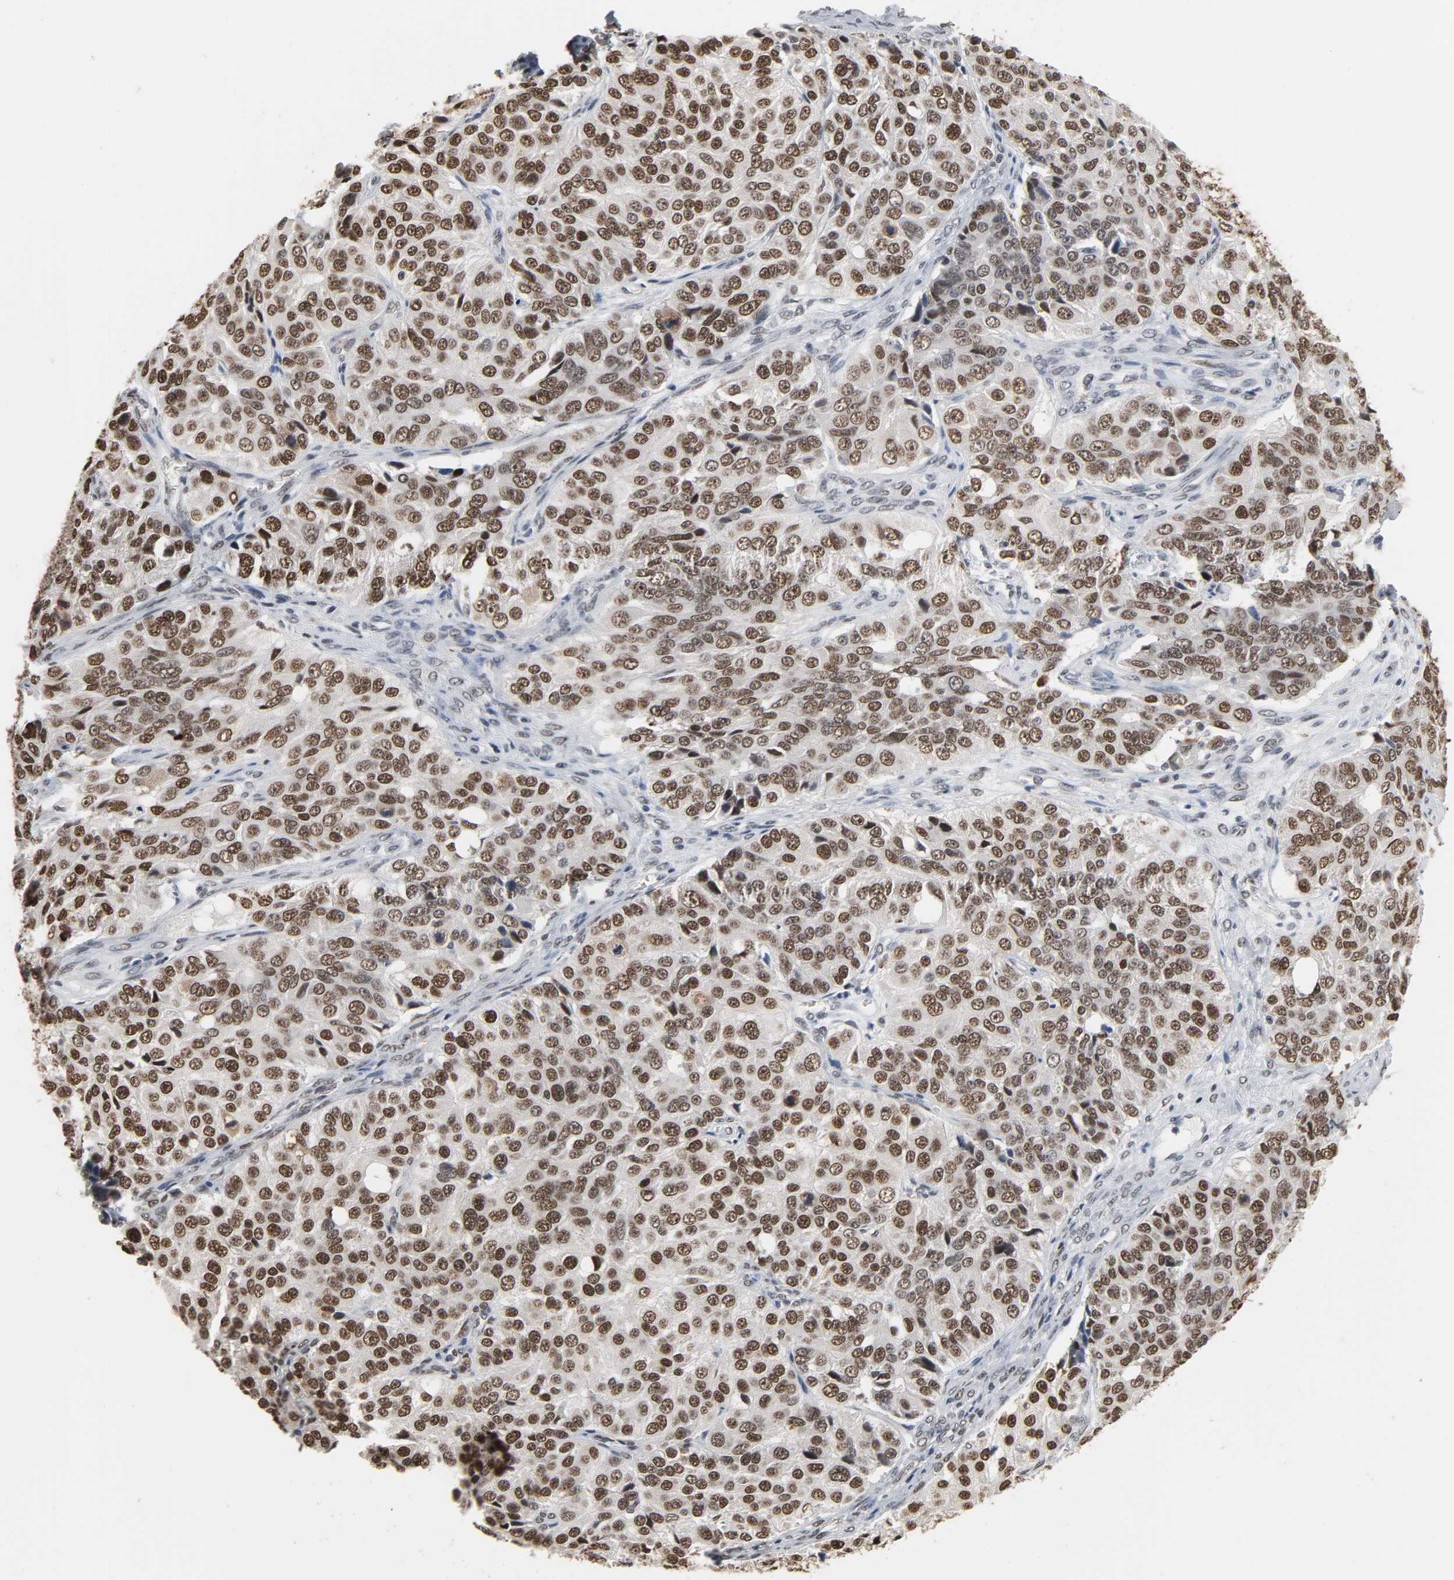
{"staining": {"intensity": "moderate", "quantity": ">75%", "location": "nuclear"}, "tissue": "ovarian cancer", "cell_type": "Tumor cells", "image_type": "cancer", "snomed": [{"axis": "morphology", "description": "Carcinoma, endometroid"}, {"axis": "topography", "description": "Ovary"}], "caption": "A photomicrograph of human ovarian cancer (endometroid carcinoma) stained for a protein reveals moderate nuclear brown staining in tumor cells.", "gene": "DAZAP1", "patient": {"sex": "female", "age": 51}}